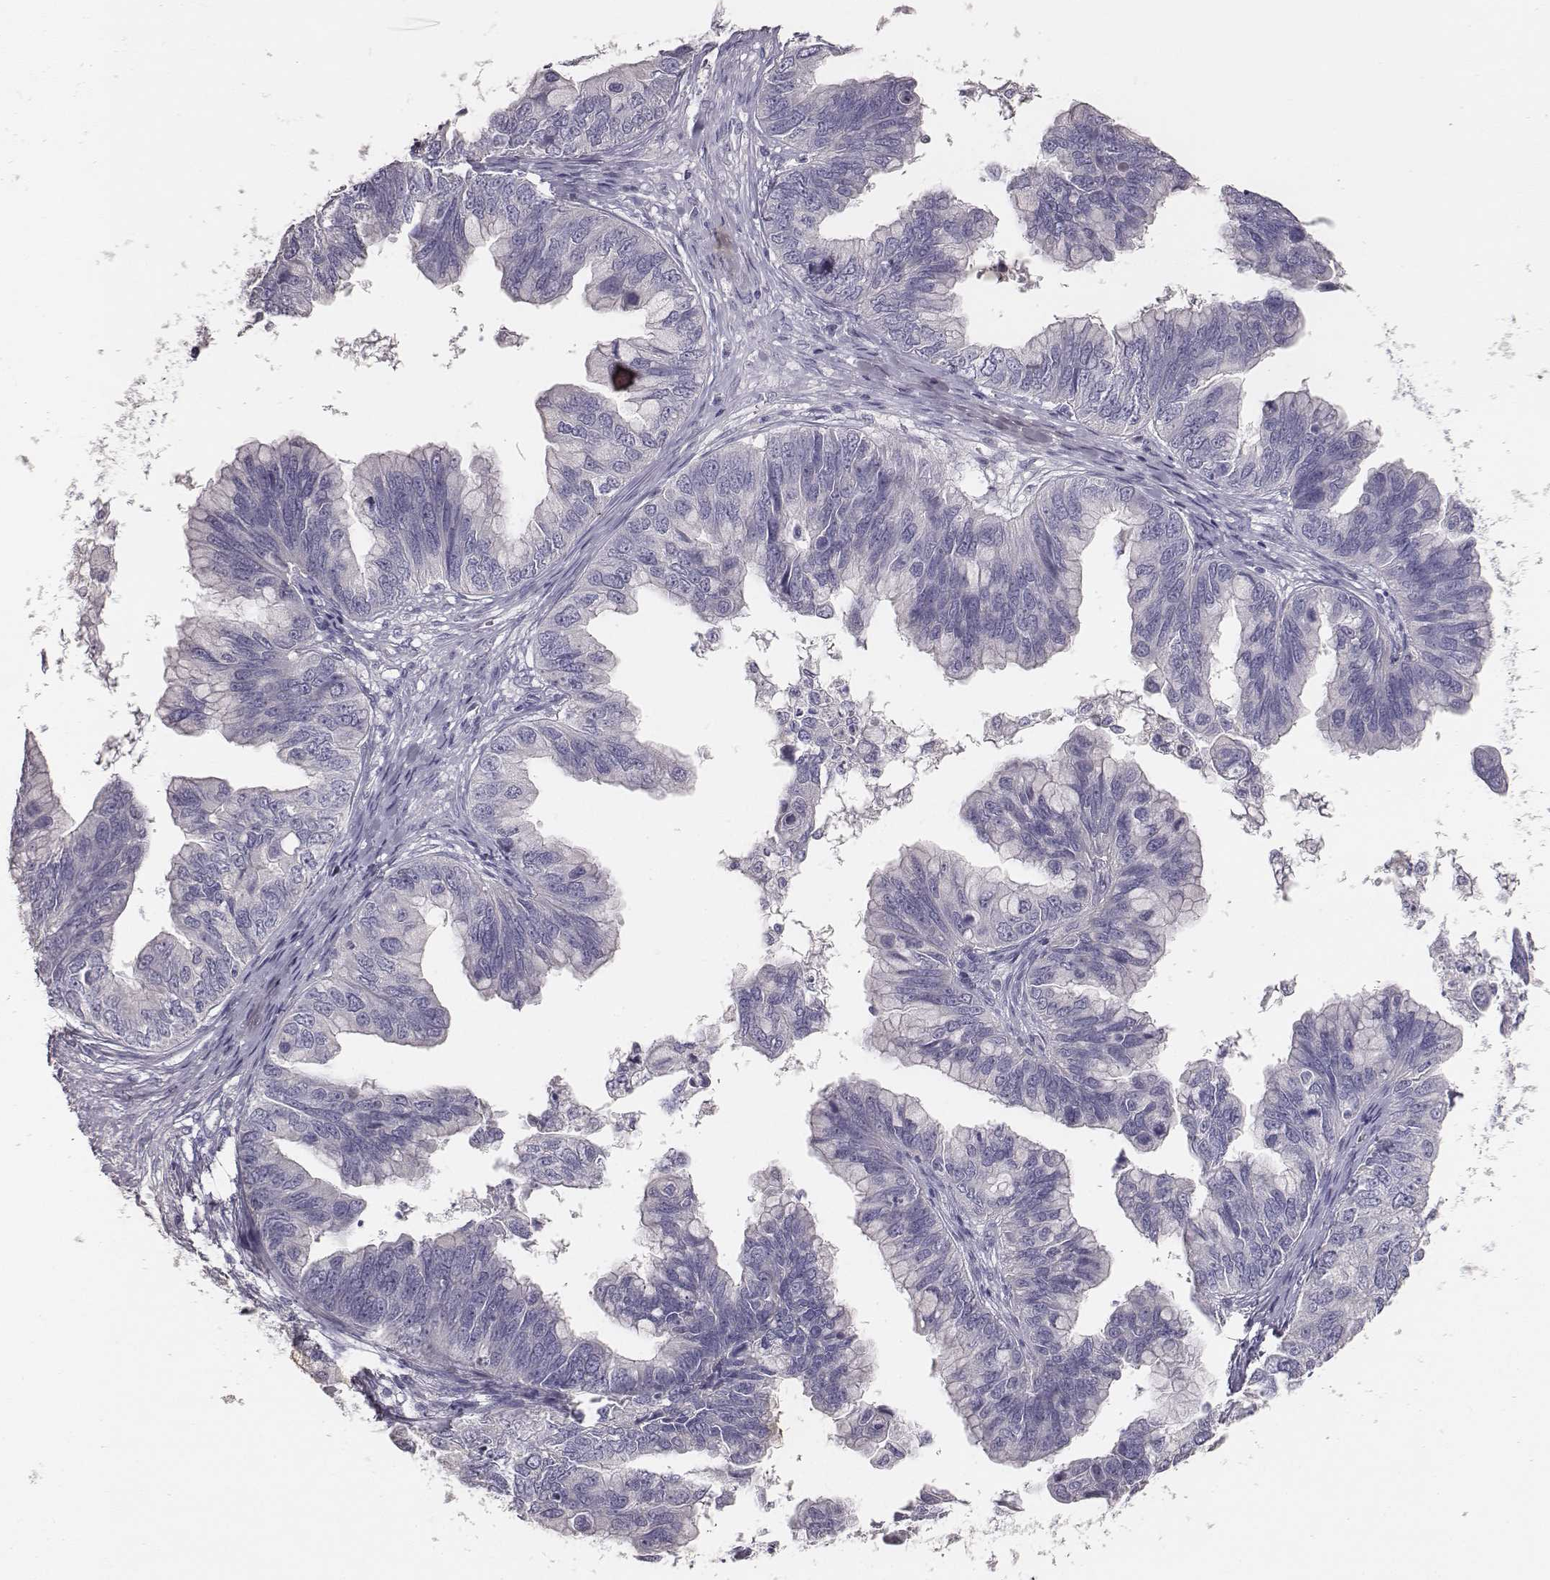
{"staining": {"intensity": "negative", "quantity": "none", "location": "none"}, "tissue": "ovarian cancer", "cell_type": "Tumor cells", "image_type": "cancer", "snomed": [{"axis": "morphology", "description": "Cystadenocarcinoma, mucinous, NOS"}, {"axis": "topography", "description": "Ovary"}], "caption": "Immunohistochemistry of human ovarian mucinous cystadenocarcinoma shows no expression in tumor cells.", "gene": "MYH6", "patient": {"sex": "female", "age": 76}}